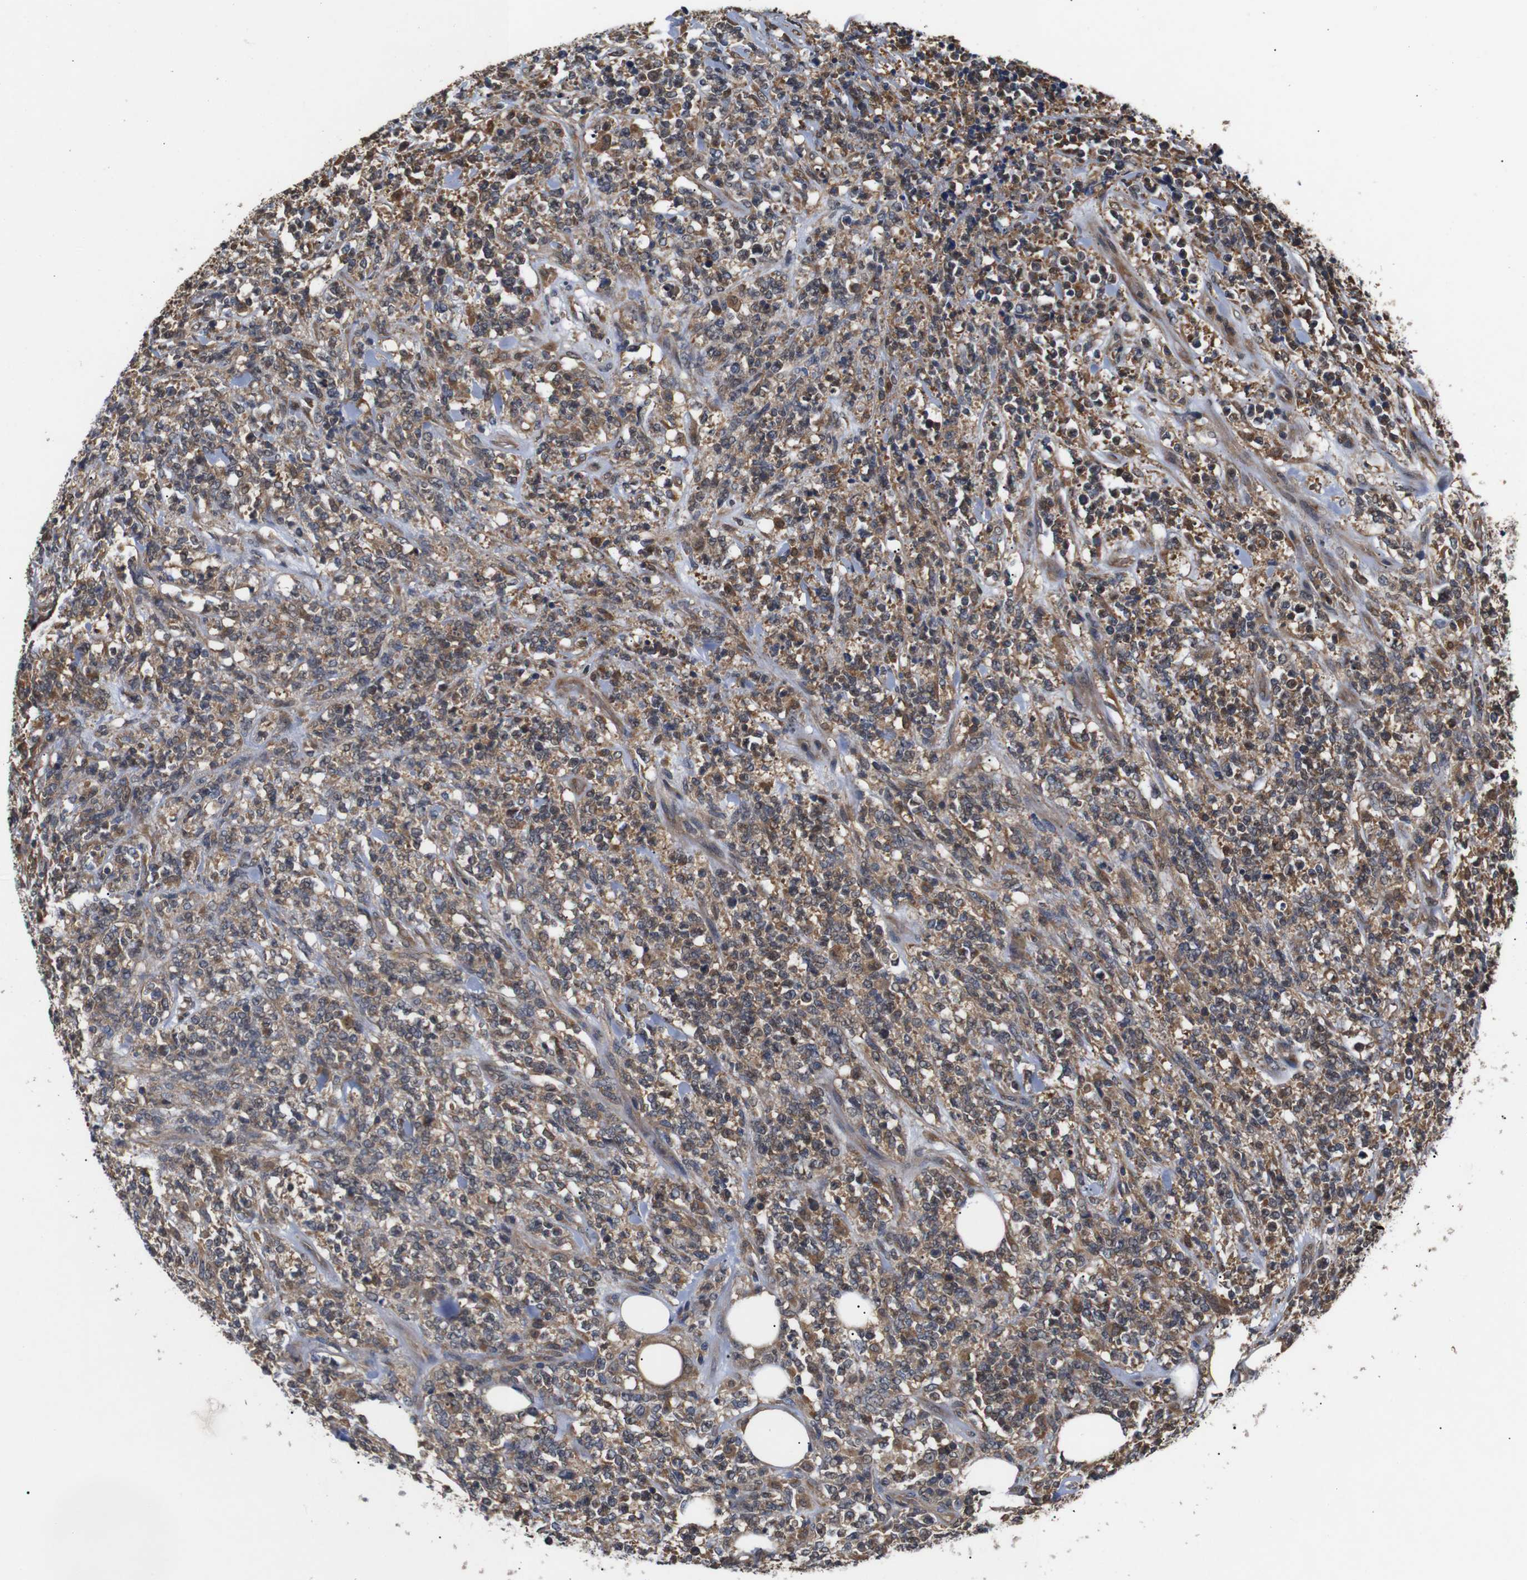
{"staining": {"intensity": "moderate", "quantity": ">75%", "location": "cytoplasmic/membranous"}, "tissue": "lymphoma", "cell_type": "Tumor cells", "image_type": "cancer", "snomed": [{"axis": "morphology", "description": "Malignant lymphoma, non-Hodgkin's type, High grade"}, {"axis": "topography", "description": "Soft tissue"}], "caption": "Brown immunohistochemical staining in lymphoma displays moderate cytoplasmic/membranous expression in approximately >75% of tumor cells.", "gene": "DDR1", "patient": {"sex": "male", "age": 18}}